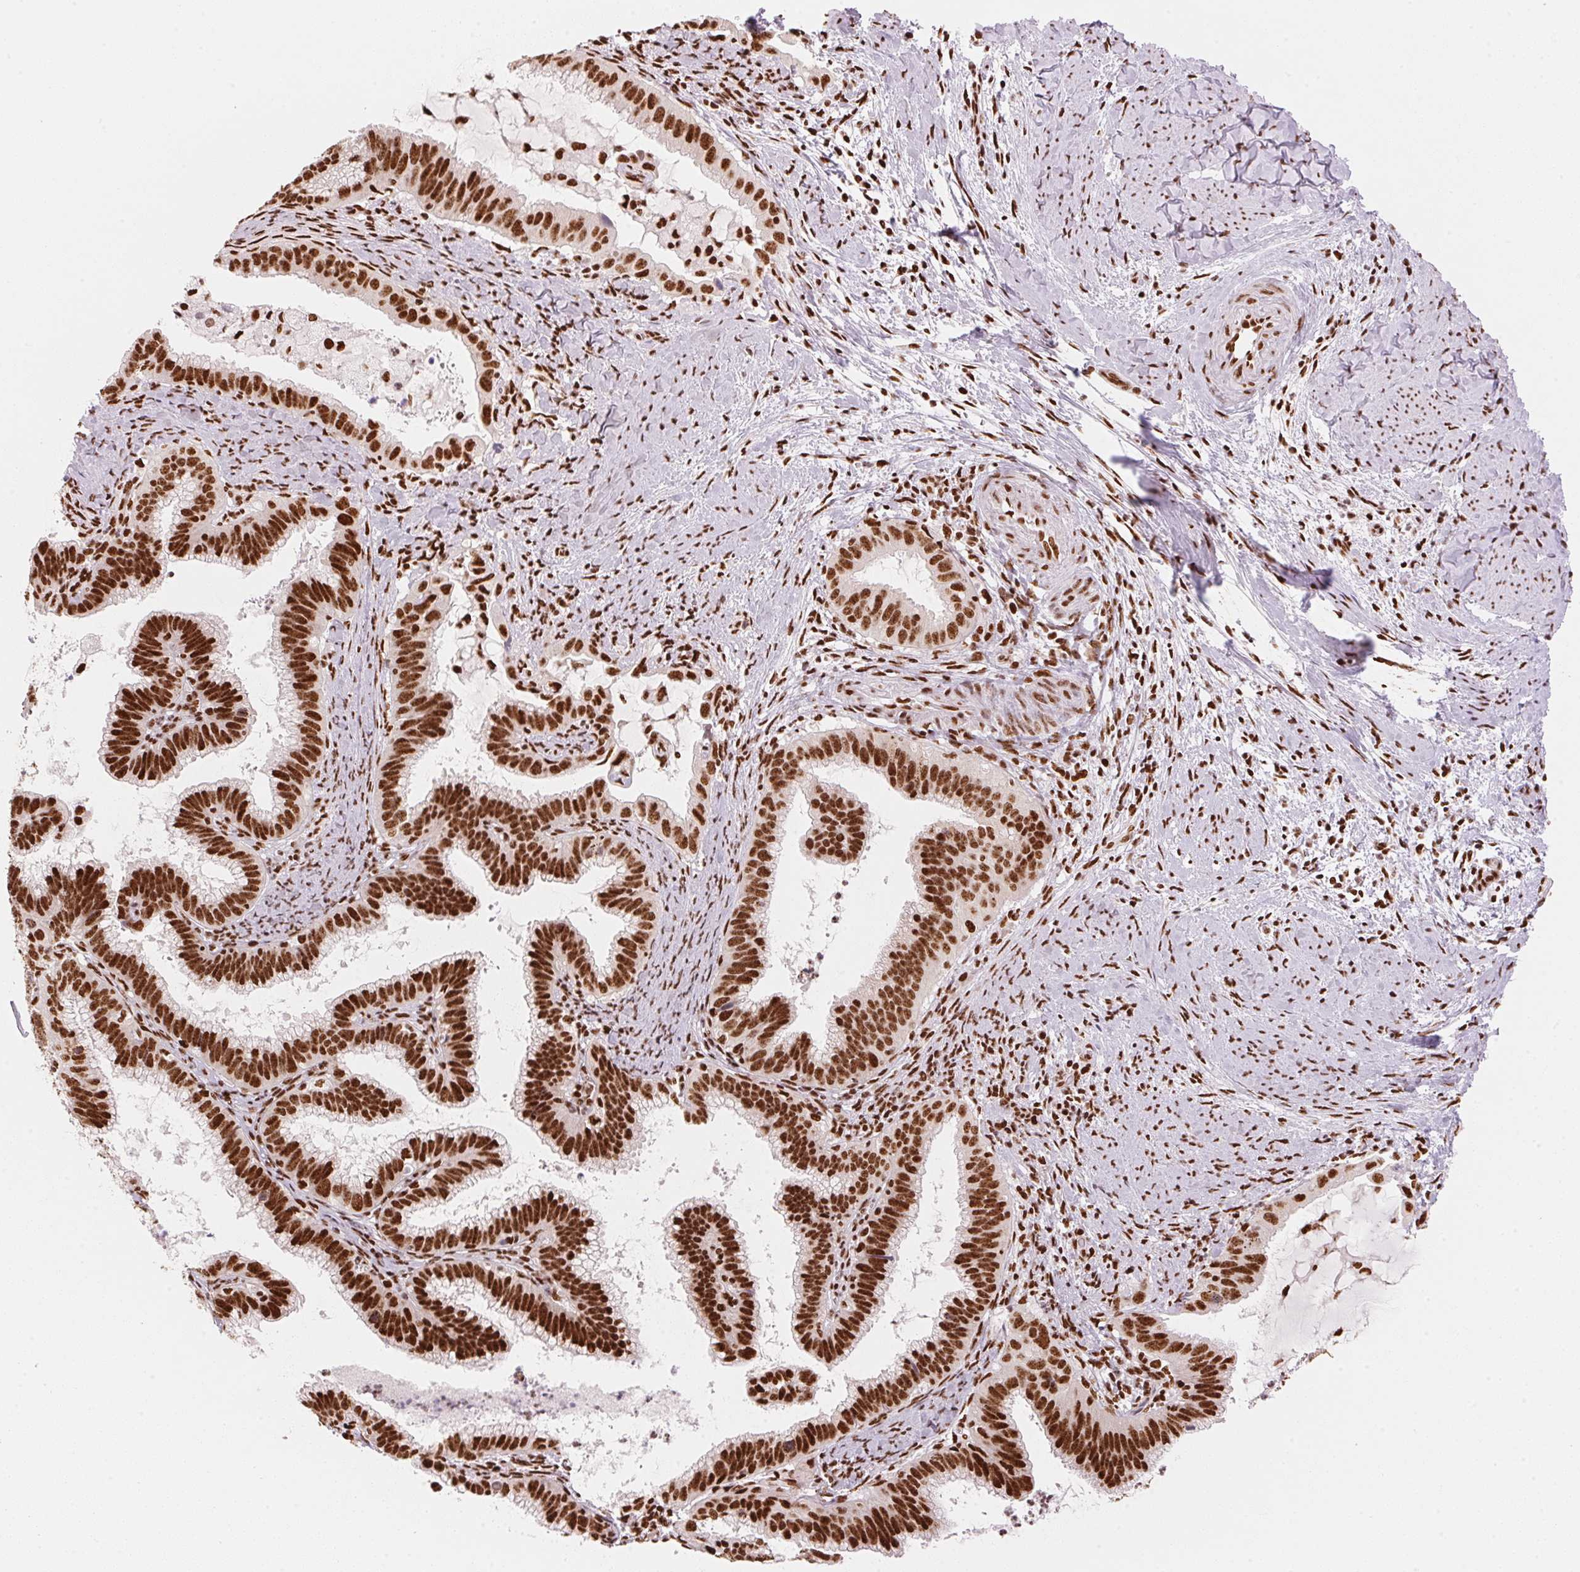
{"staining": {"intensity": "strong", "quantity": ">75%", "location": "nuclear"}, "tissue": "cervical cancer", "cell_type": "Tumor cells", "image_type": "cancer", "snomed": [{"axis": "morphology", "description": "Adenocarcinoma, NOS"}, {"axis": "topography", "description": "Cervix"}], "caption": "Immunohistochemistry of cervical cancer demonstrates high levels of strong nuclear staining in about >75% of tumor cells.", "gene": "NXF1", "patient": {"sex": "female", "age": 61}}